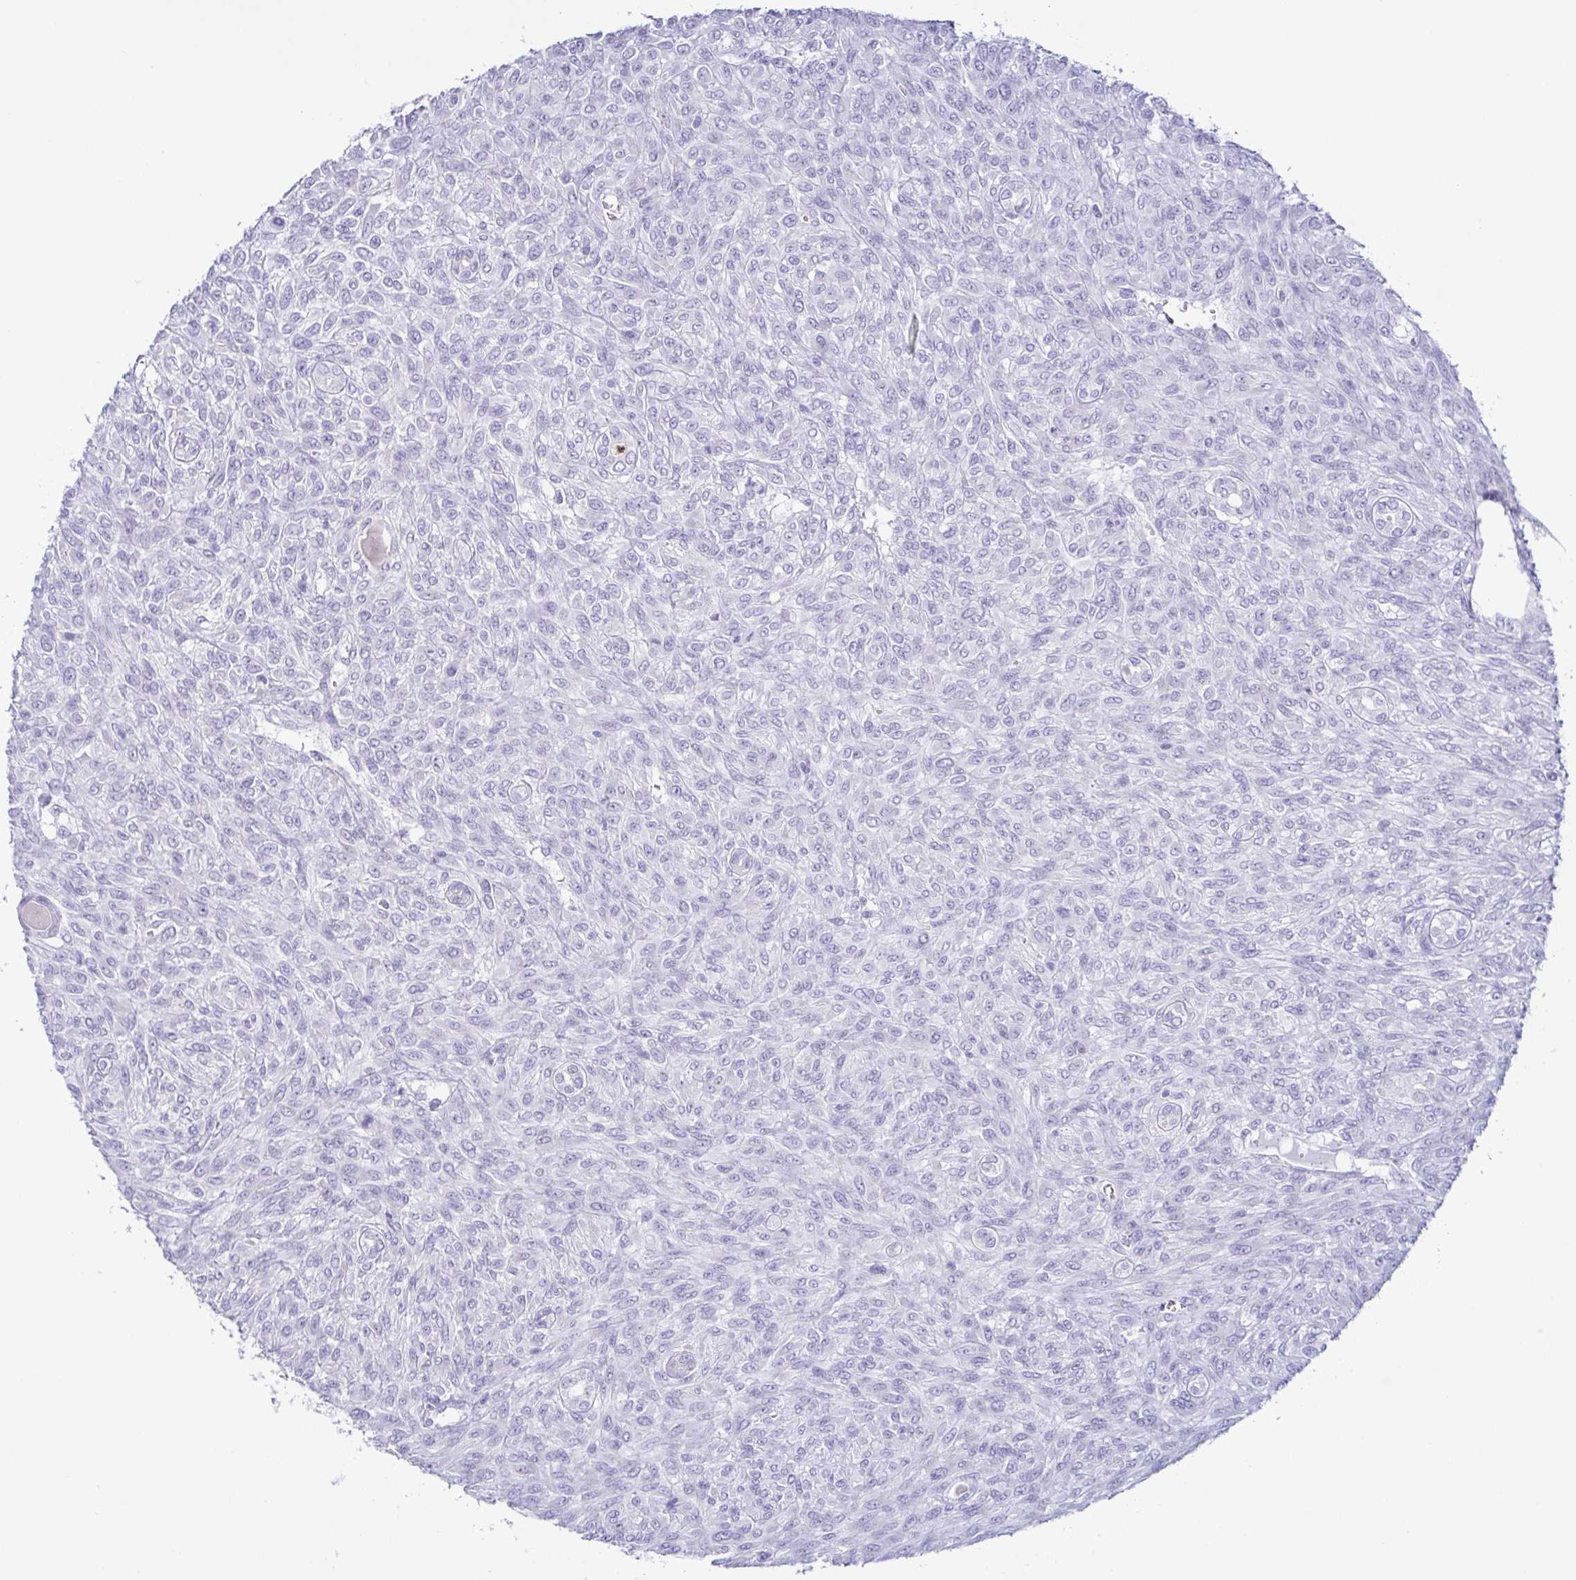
{"staining": {"intensity": "negative", "quantity": "none", "location": "none"}, "tissue": "renal cancer", "cell_type": "Tumor cells", "image_type": "cancer", "snomed": [{"axis": "morphology", "description": "Adenocarcinoma, NOS"}, {"axis": "topography", "description": "Kidney"}], "caption": "IHC of human renal cancer demonstrates no positivity in tumor cells.", "gene": "AZU1", "patient": {"sex": "male", "age": 58}}